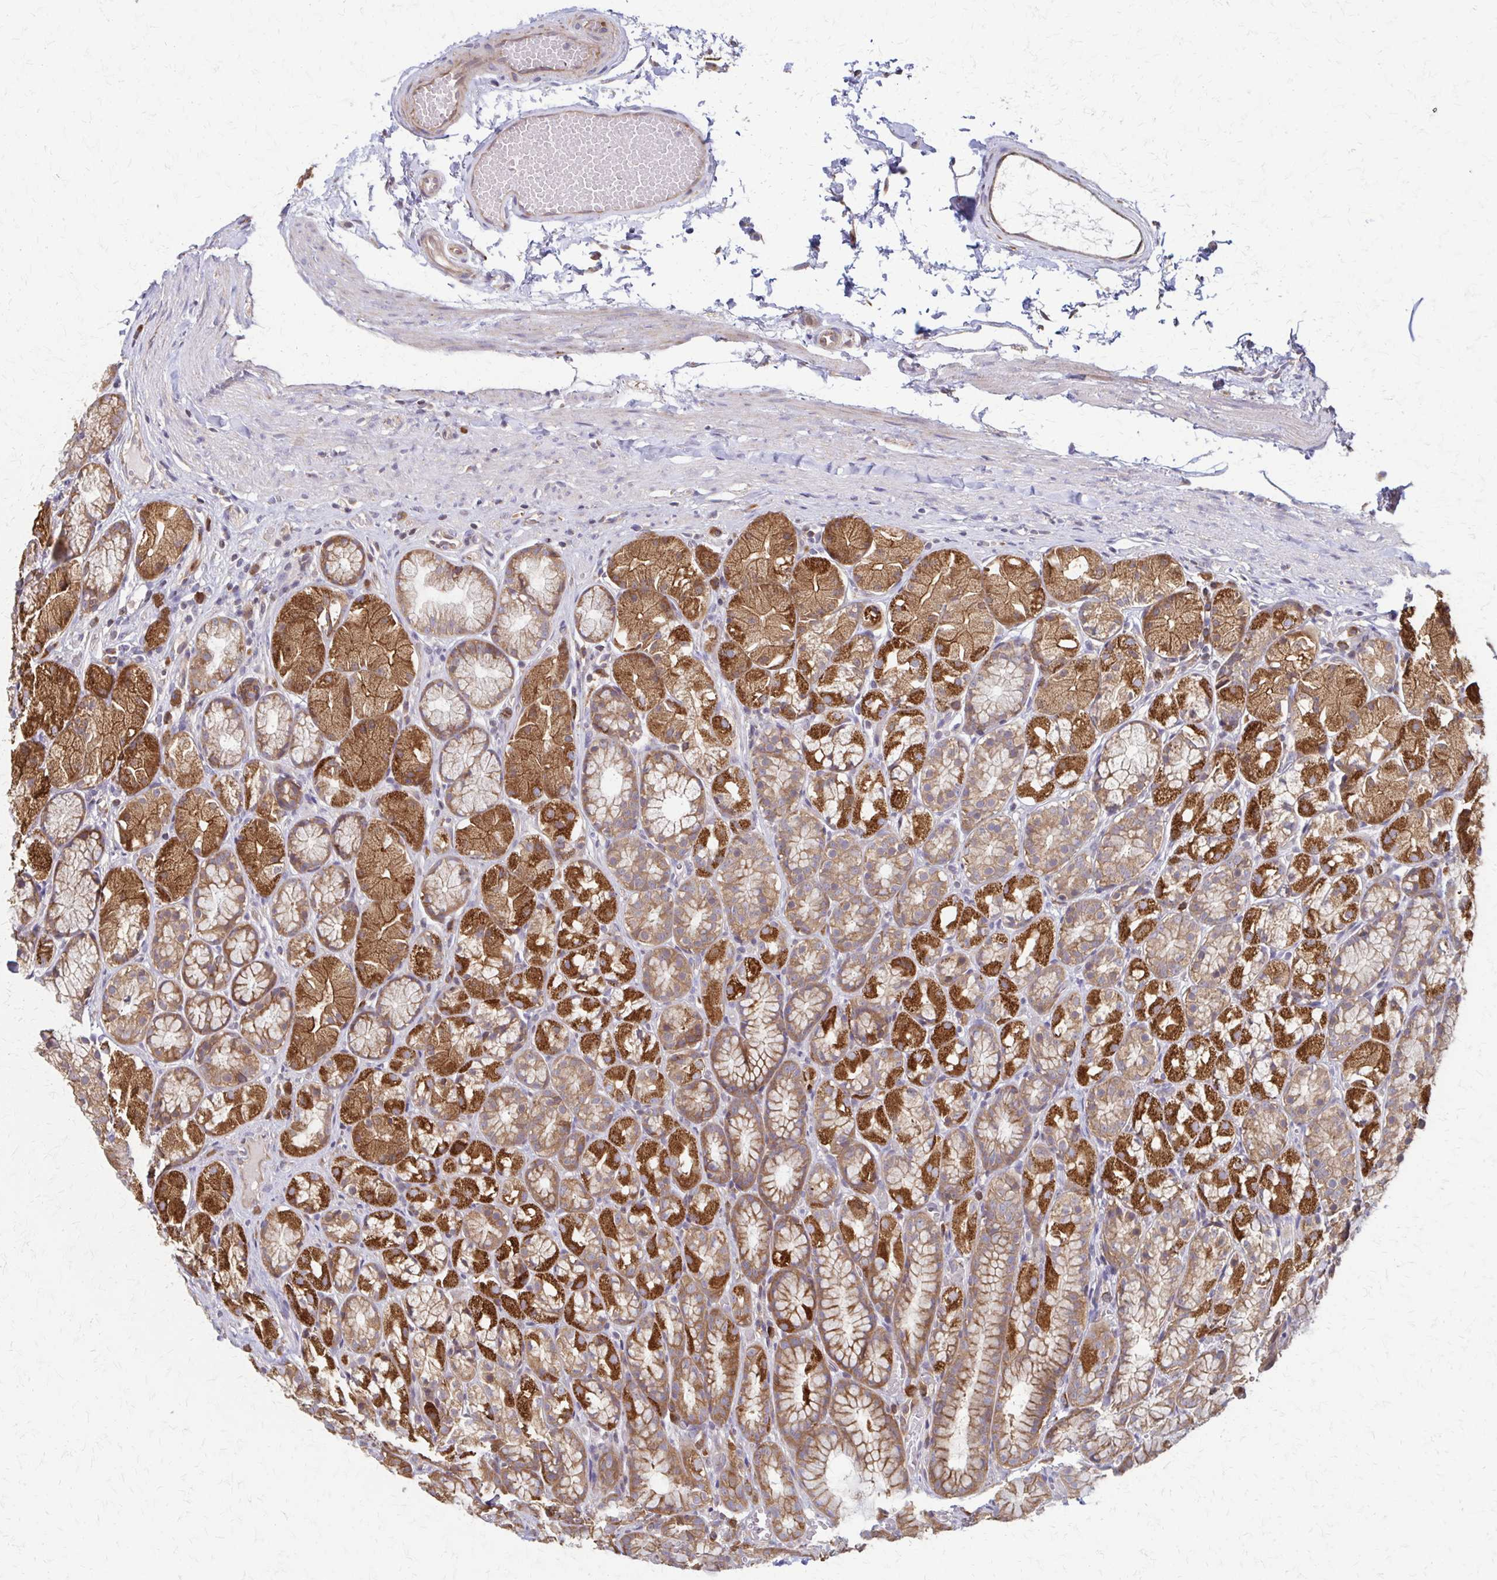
{"staining": {"intensity": "strong", "quantity": "25%-75%", "location": "cytoplasmic/membranous"}, "tissue": "stomach", "cell_type": "Glandular cells", "image_type": "normal", "snomed": [{"axis": "morphology", "description": "Normal tissue, NOS"}, {"axis": "topography", "description": "Stomach"}], "caption": "Stomach was stained to show a protein in brown. There is high levels of strong cytoplasmic/membranous expression in about 25%-75% of glandular cells. (DAB IHC, brown staining for protein, blue staining for nuclei).", "gene": "EEF2", "patient": {"sex": "male", "age": 70}}